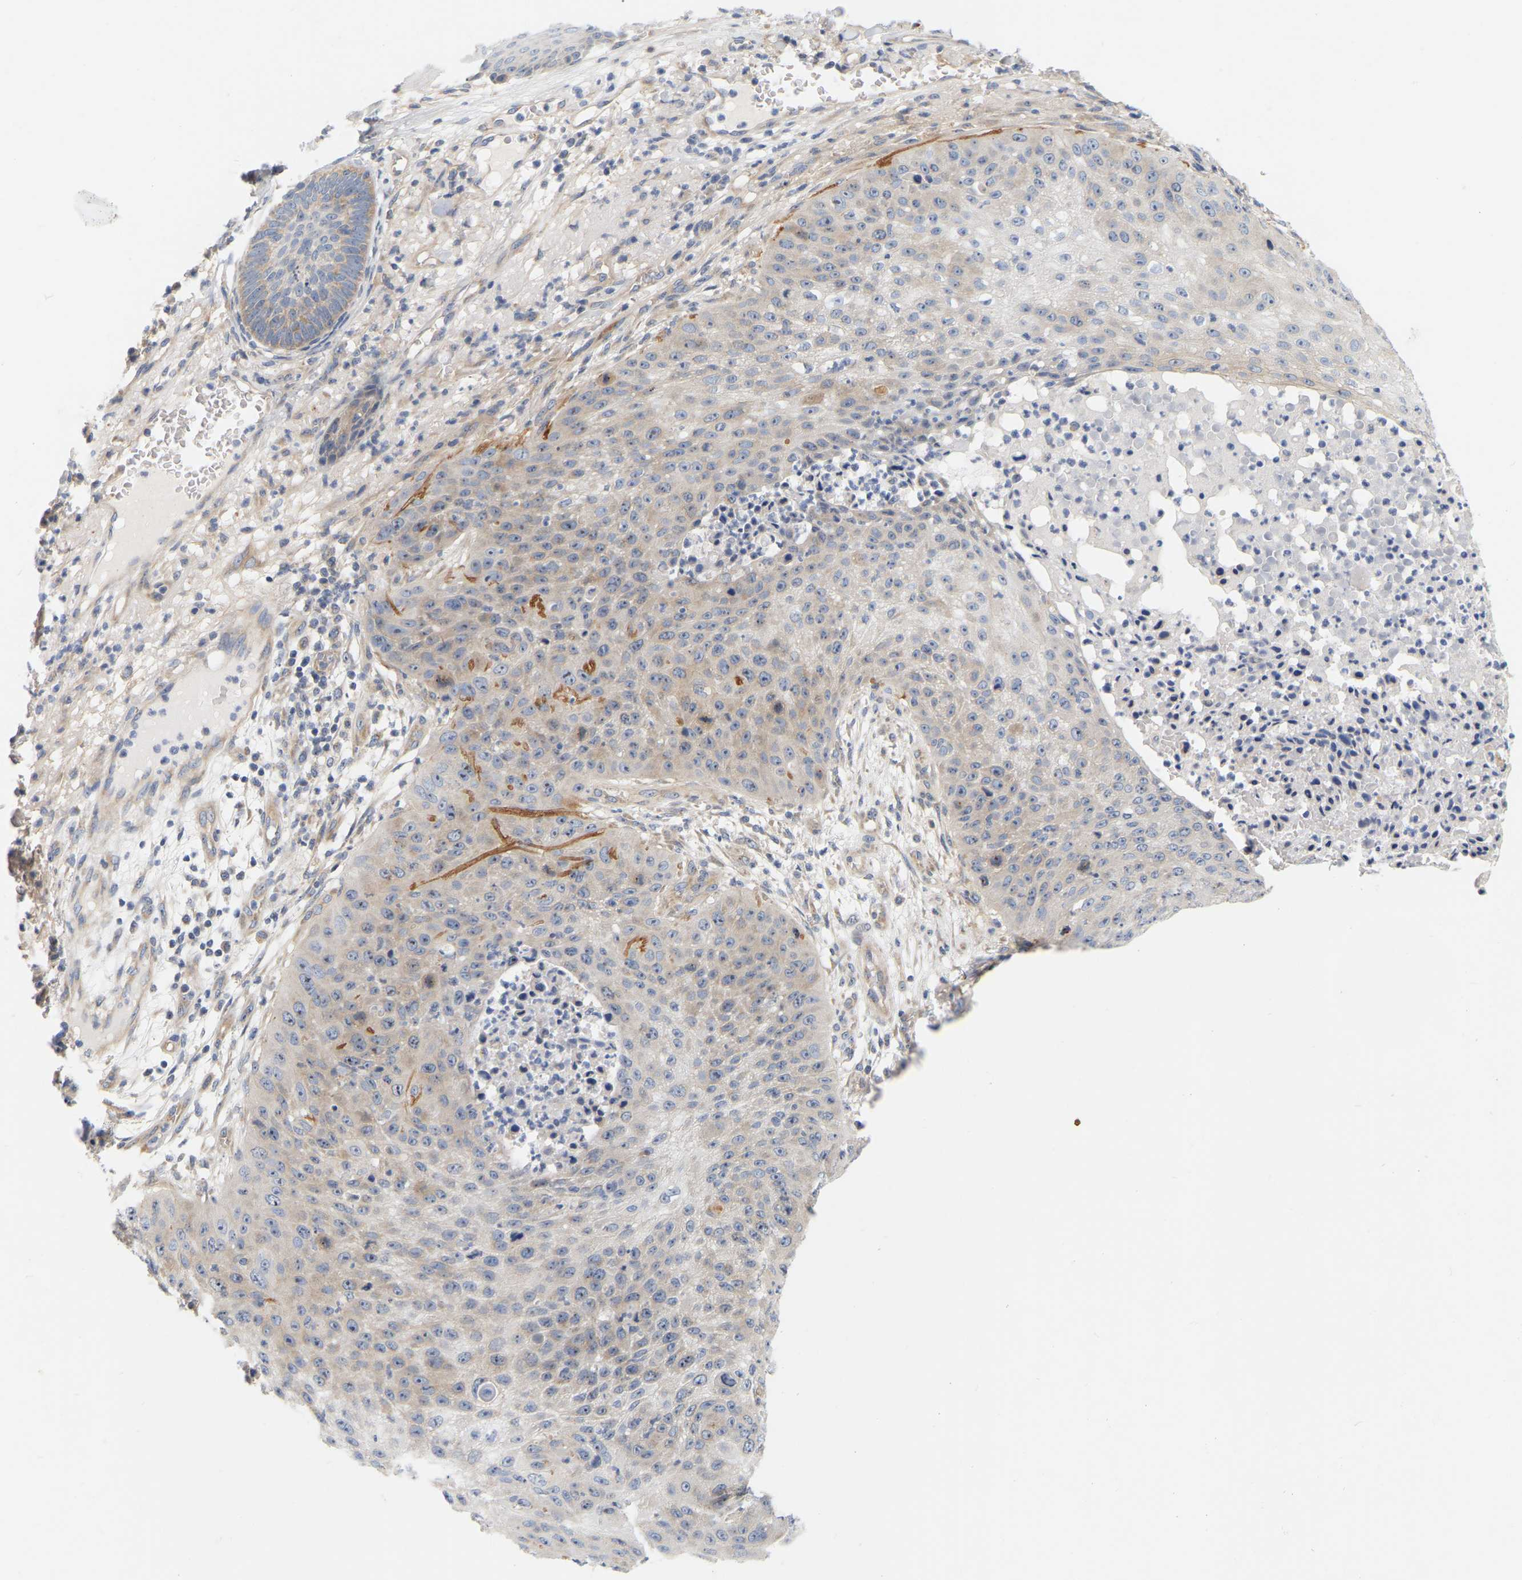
{"staining": {"intensity": "weak", "quantity": "<25%", "location": "cytoplasmic/membranous"}, "tissue": "skin cancer", "cell_type": "Tumor cells", "image_type": "cancer", "snomed": [{"axis": "morphology", "description": "Squamous cell carcinoma, NOS"}, {"axis": "topography", "description": "Skin"}], "caption": "The immunohistochemistry (IHC) photomicrograph has no significant positivity in tumor cells of squamous cell carcinoma (skin) tissue. (DAB immunohistochemistry, high magnification).", "gene": "MINDY4", "patient": {"sex": "female", "age": 80}}